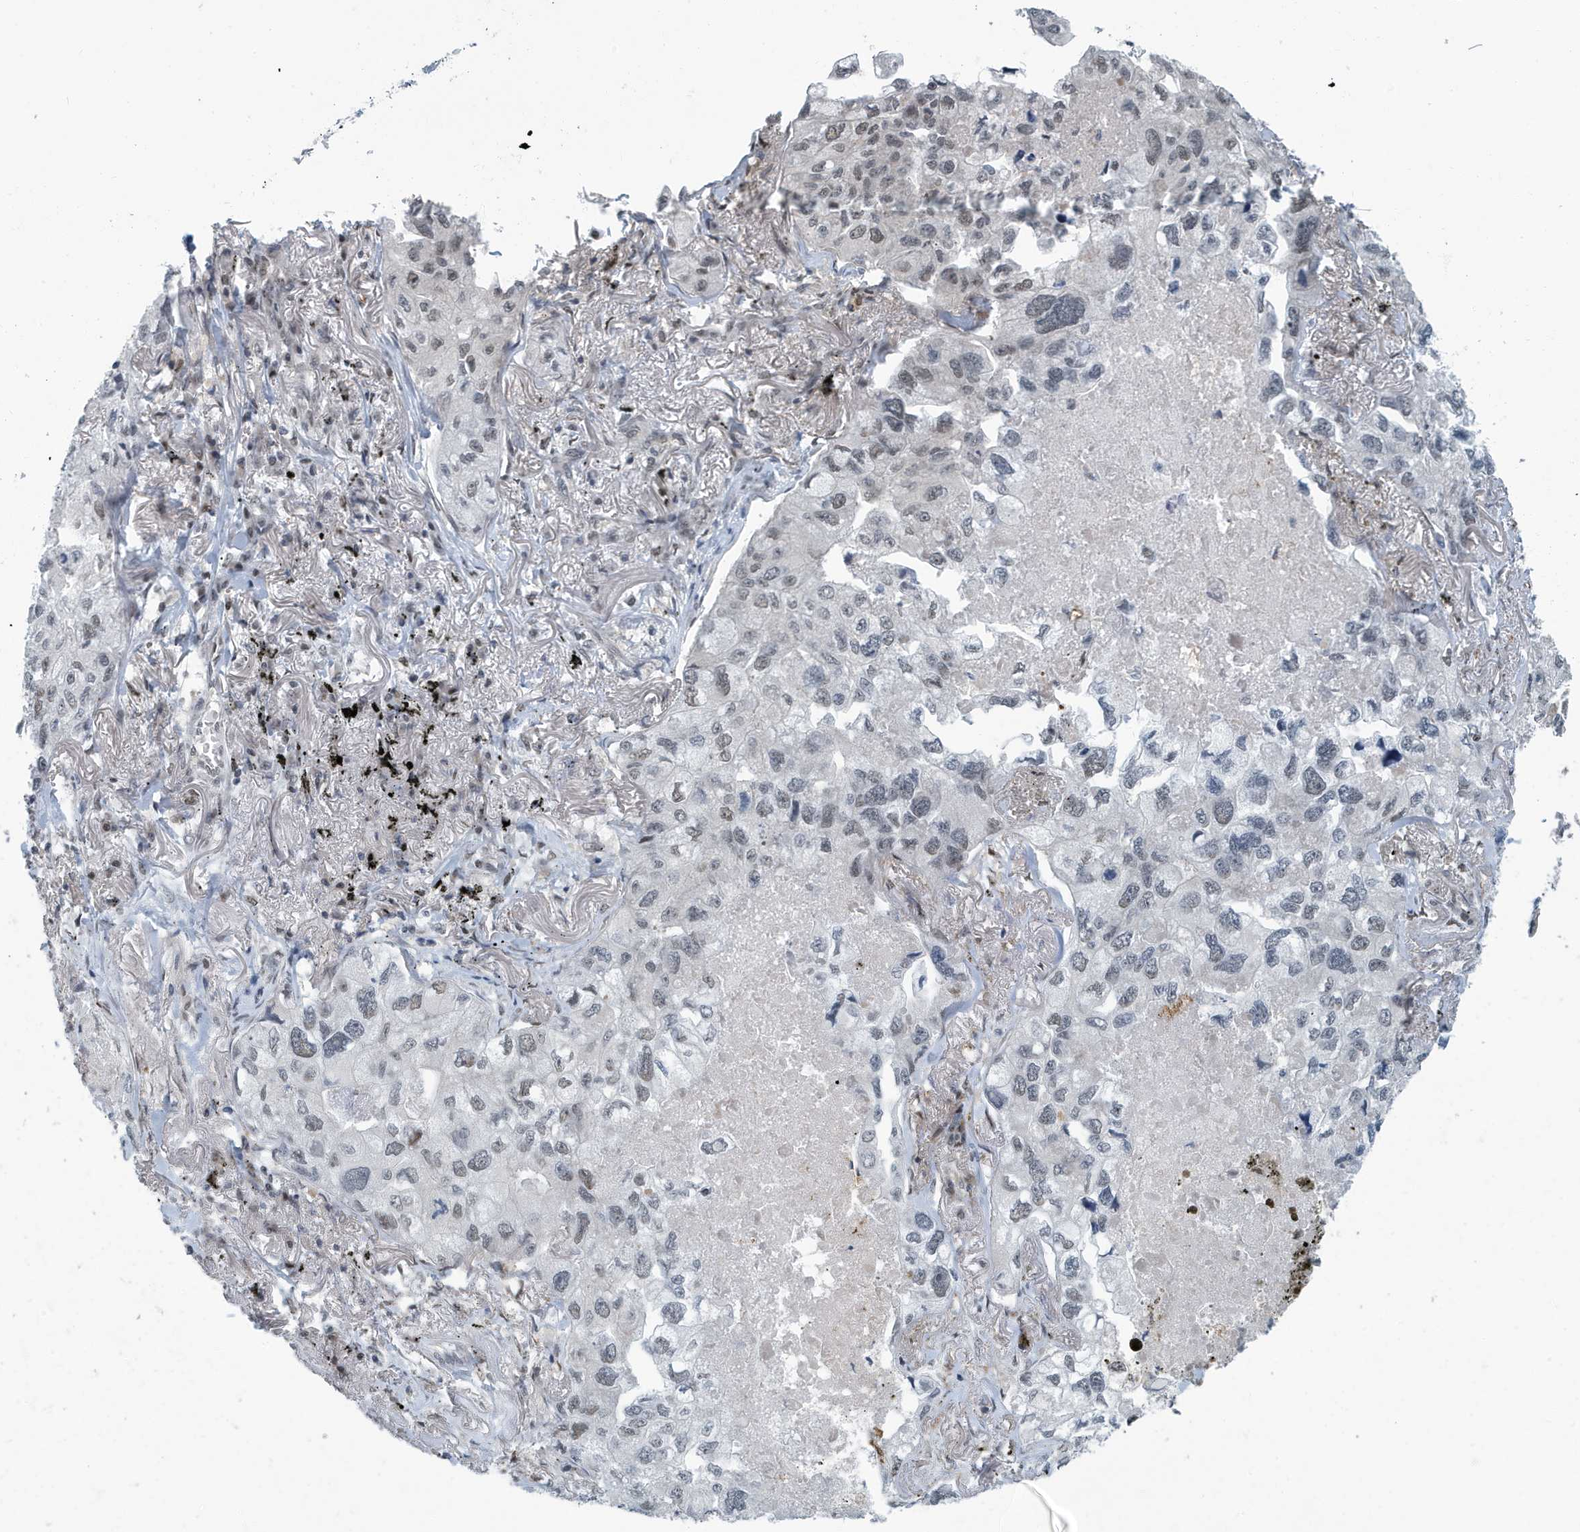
{"staining": {"intensity": "weak", "quantity": "<25%", "location": "nuclear"}, "tissue": "lung cancer", "cell_type": "Tumor cells", "image_type": "cancer", "snomed": [{"axis": "morphology", "description": "Adenocarcinoma, NOS"}, {"axis": "topography", "description": "Lung"}], "caption": "A photomicrograph of adenocarcinoma (lung) stained for a protein reveals no brown staining in tumor cells.", "gene": "KIF15", "patient": {"sex": "male", "age": 65}}